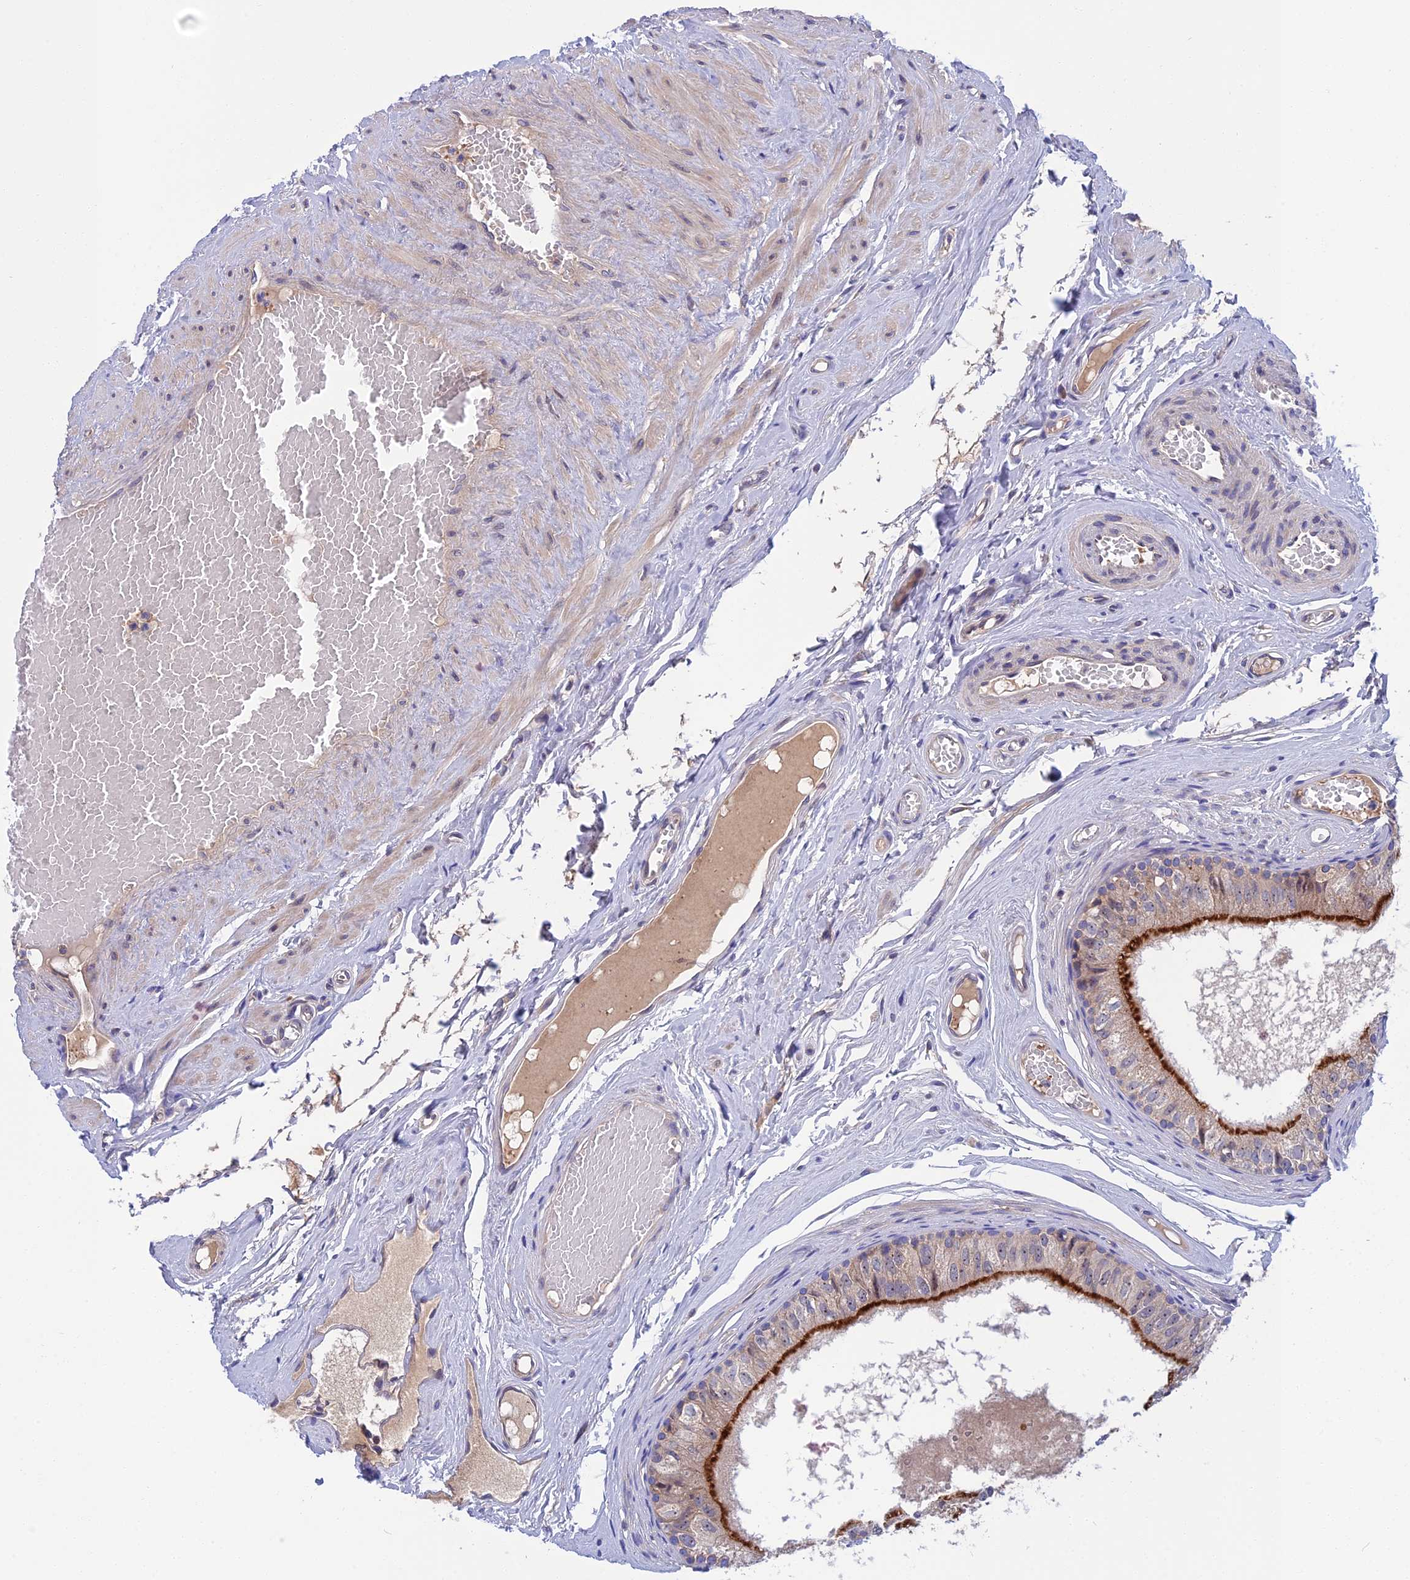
{"staining": {"intensity": "strong", "quantity": "25%-75%", "location": "cytoplasmic/membranous"}, "tissue": "epididymis", "cell_type": "Glandular cells", "image_type": "normal", "snomed": [{"axis": "morphology", "description": "Normal tissue, NOS"}, {"axis": "topography", "description": "Epididymis"}], "caption": "Approximately 25%-75% of glandular cells in normal human epididymis demonstrate strong cytoplasmic/membranous protein staining as visualized by brown immunohistochemical staining.", "gene": "CRACD", "patient": {"sex": "male", "age": 79}}